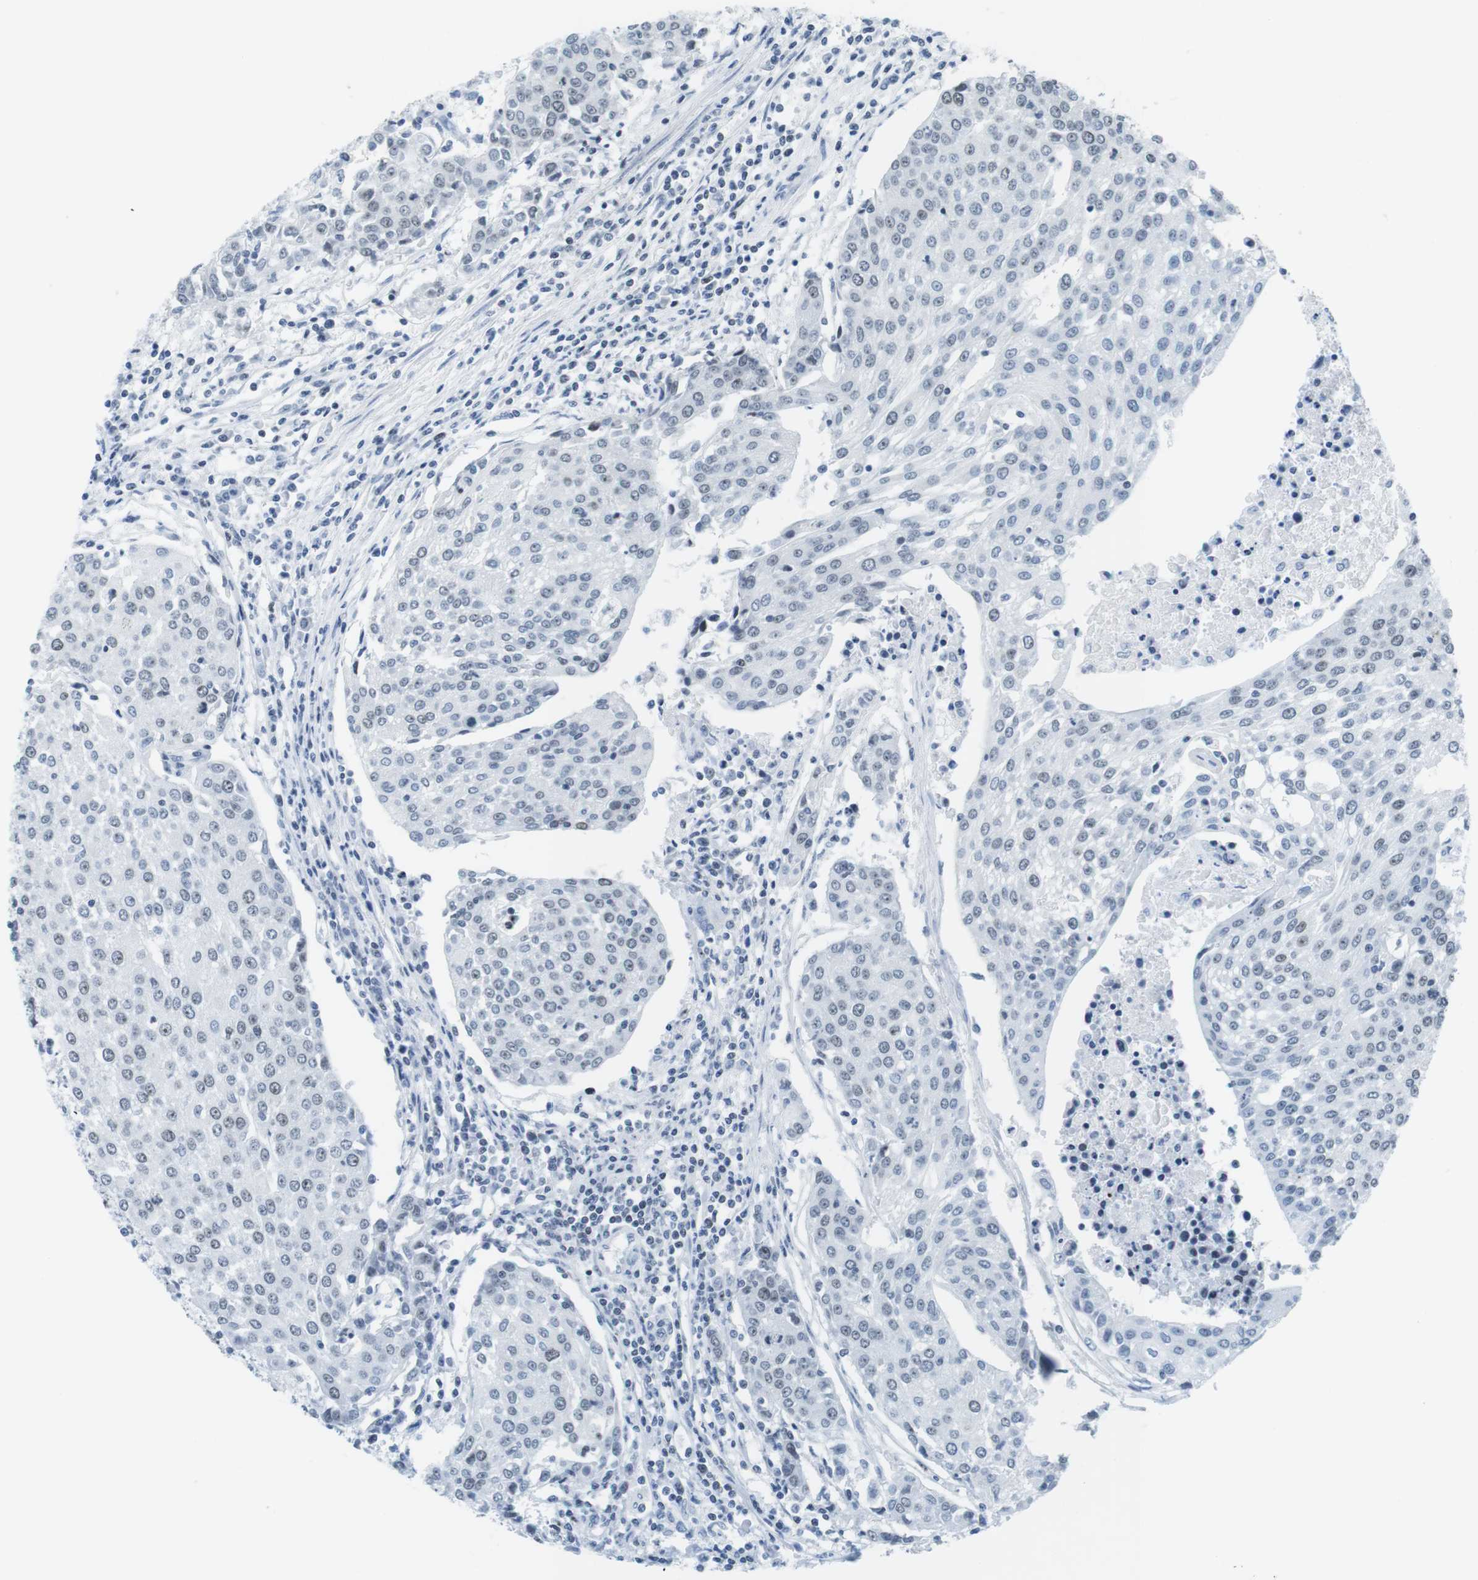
{"staining": {"intensity": "weak", "quantity": "<25%", "location": "nuclear"}, "tissue": "urothelial cancer", "cell_type": "Tumor cells", "image_type": "cancer", "snomed": [{"axis": "morphology", "description": "Urothelial carcinoma, High grade"}, {"axis": "topography", "description": "Urinary bladder"}], "caption": "The histopathology image shows no staining of tumor cells in urothelial cancer. (DAB immunohistochemistry (IHC), high magnification).", "gene": "NIFK", "patient": {"sex": "female", "age": 85}}